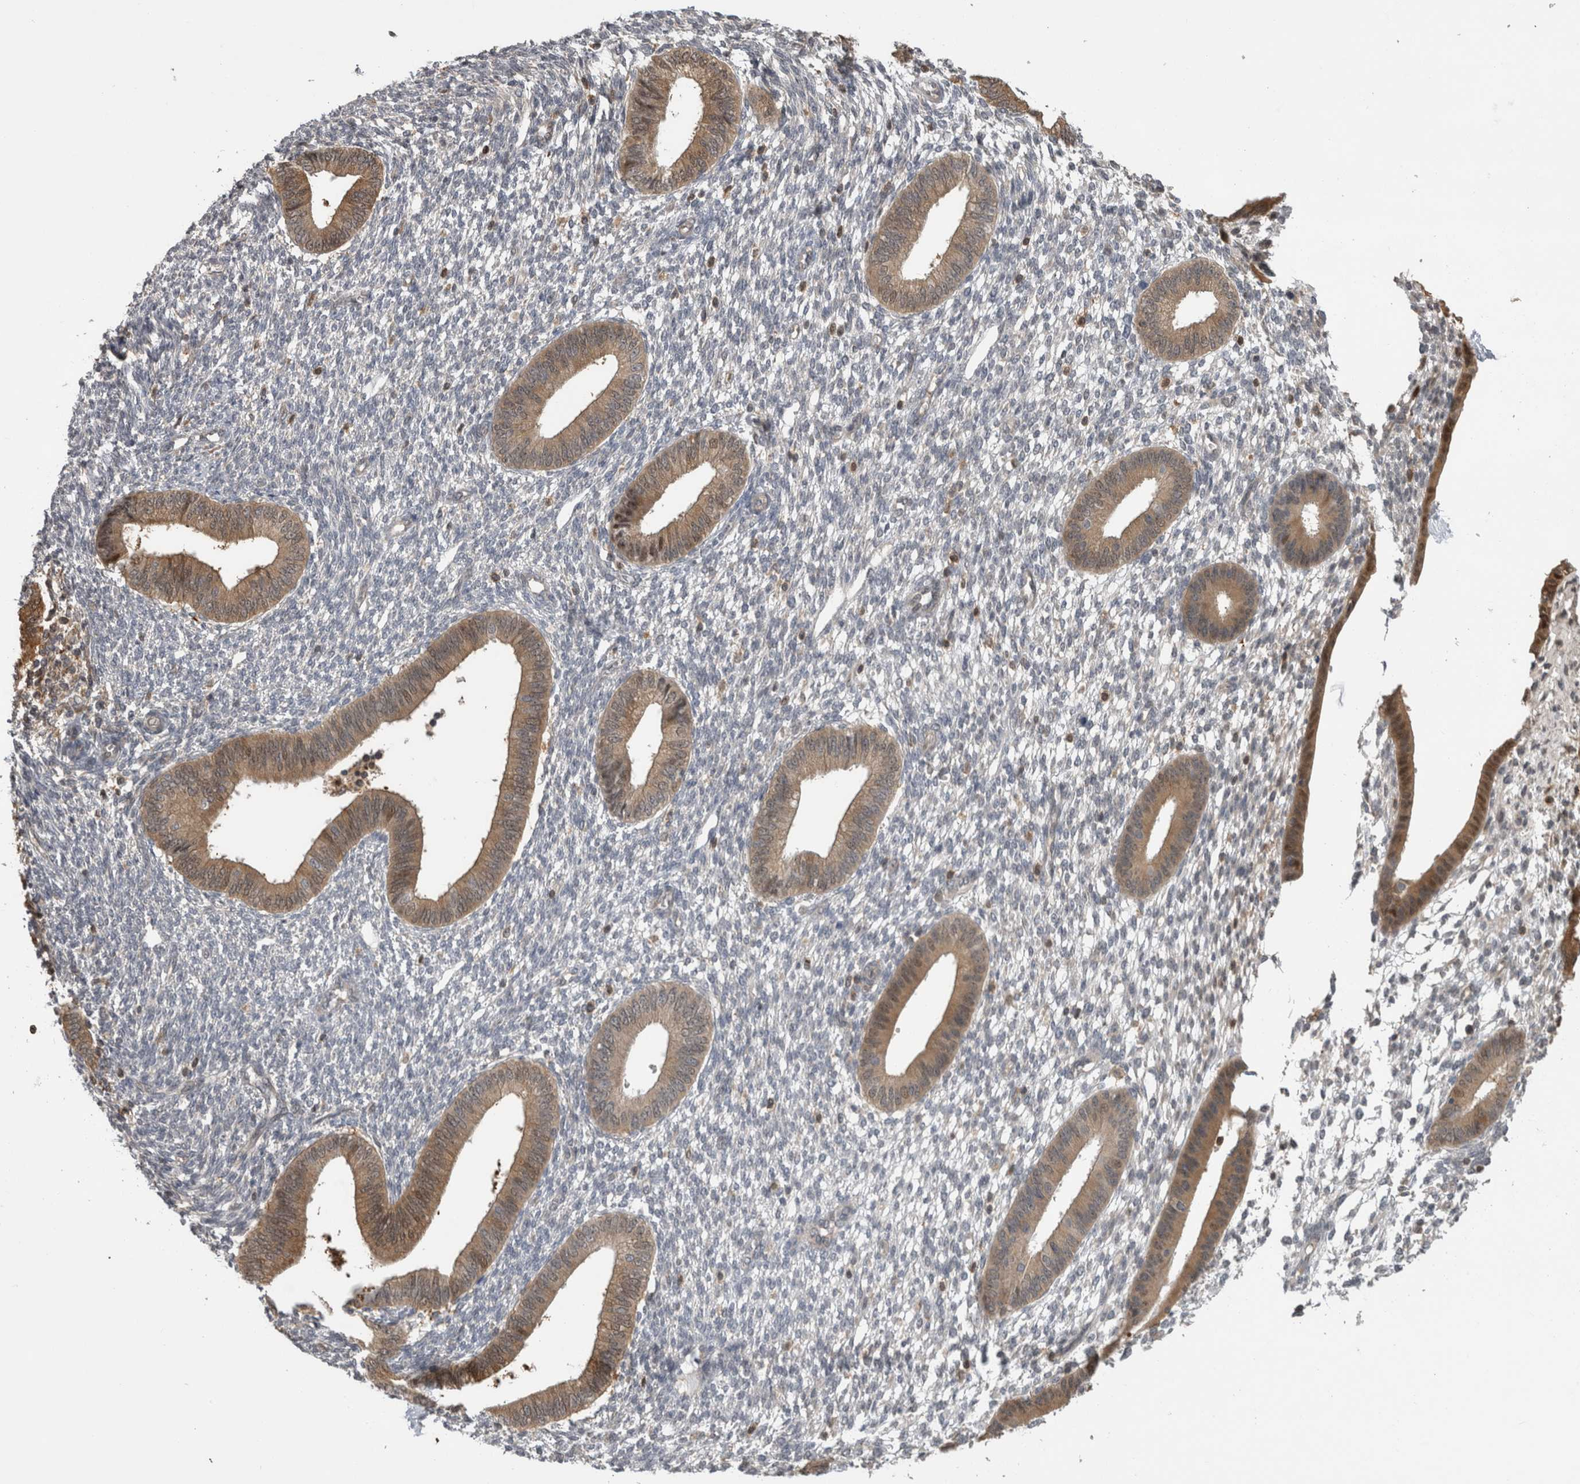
{"staining": {"intensity": "negative", "quantity": "none", "location": "none"}, "tissue": "endometrium", "cell_type": "Cells in endometrial stroma", "image_type": "normal", "snomed": [{"axis": "morphology", "description": "Normal tissue, NOS"}, {"axis": "topography", "description": "Endometrium"}], "caption": "This is an IHC photomicrograph of unremarkable endometrium. There is no positivity in cells in endometrial stroma.", "gene": "USH1G", "patient": {"sex": "female", "age": 46}}